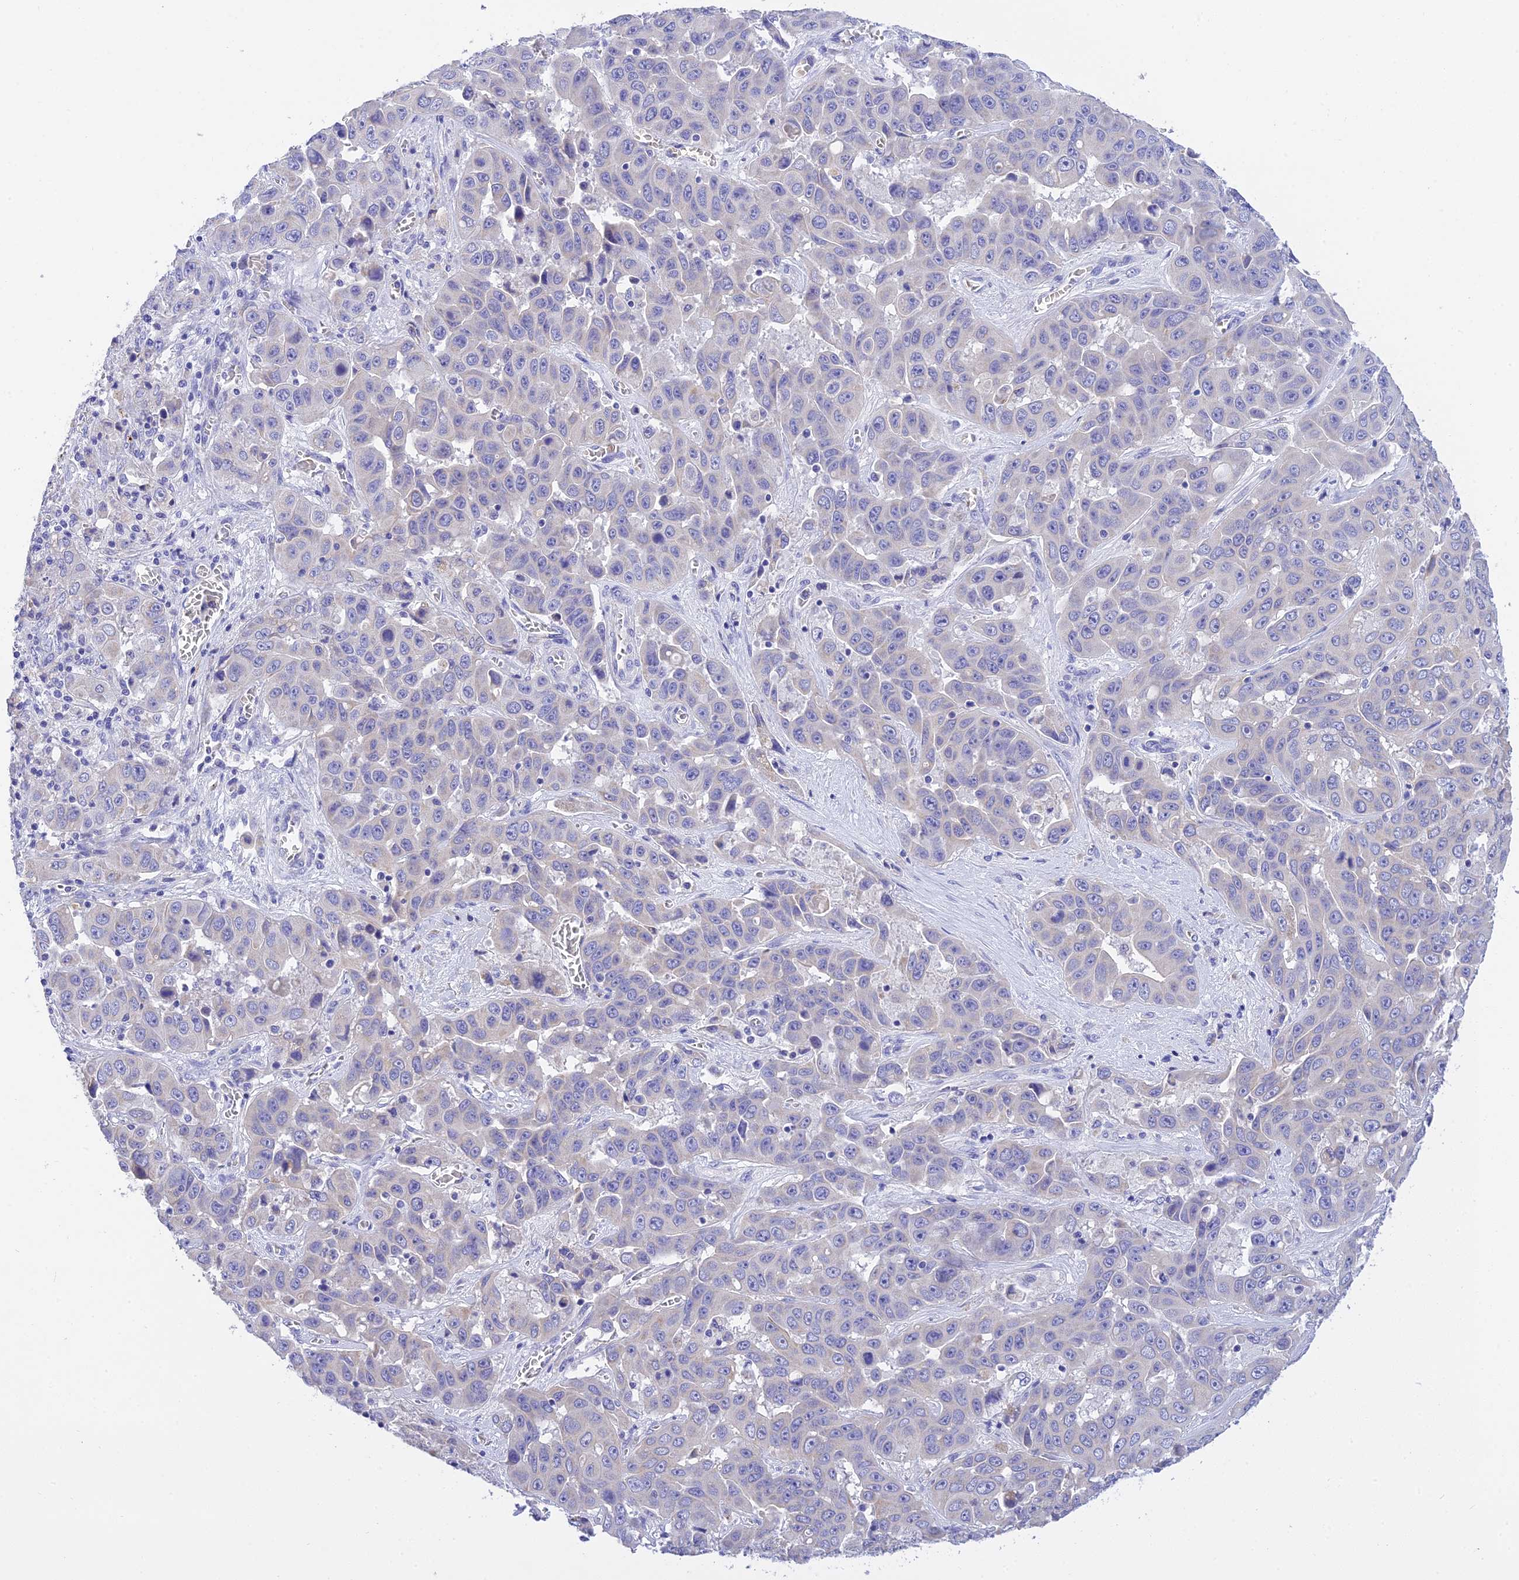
{"staining": {"intensity": "negative", "quantity": "none", "location": "none"}, "tissue": "liver cancer", "cell_type": "Tumor cells", "image_type": "cancer", "snomed": [{"axis": "morphology", "description": "Cholangiocarcinoma"}, {"axis": "topography", "description": "Liver"}], "caption": "Liver cholangiocarcinoma was stained to show a protein in brown. There is no significant positivity in tumor cells.", "gene": "MS4A5", "patient": {"sex": "female", "age": 52}}